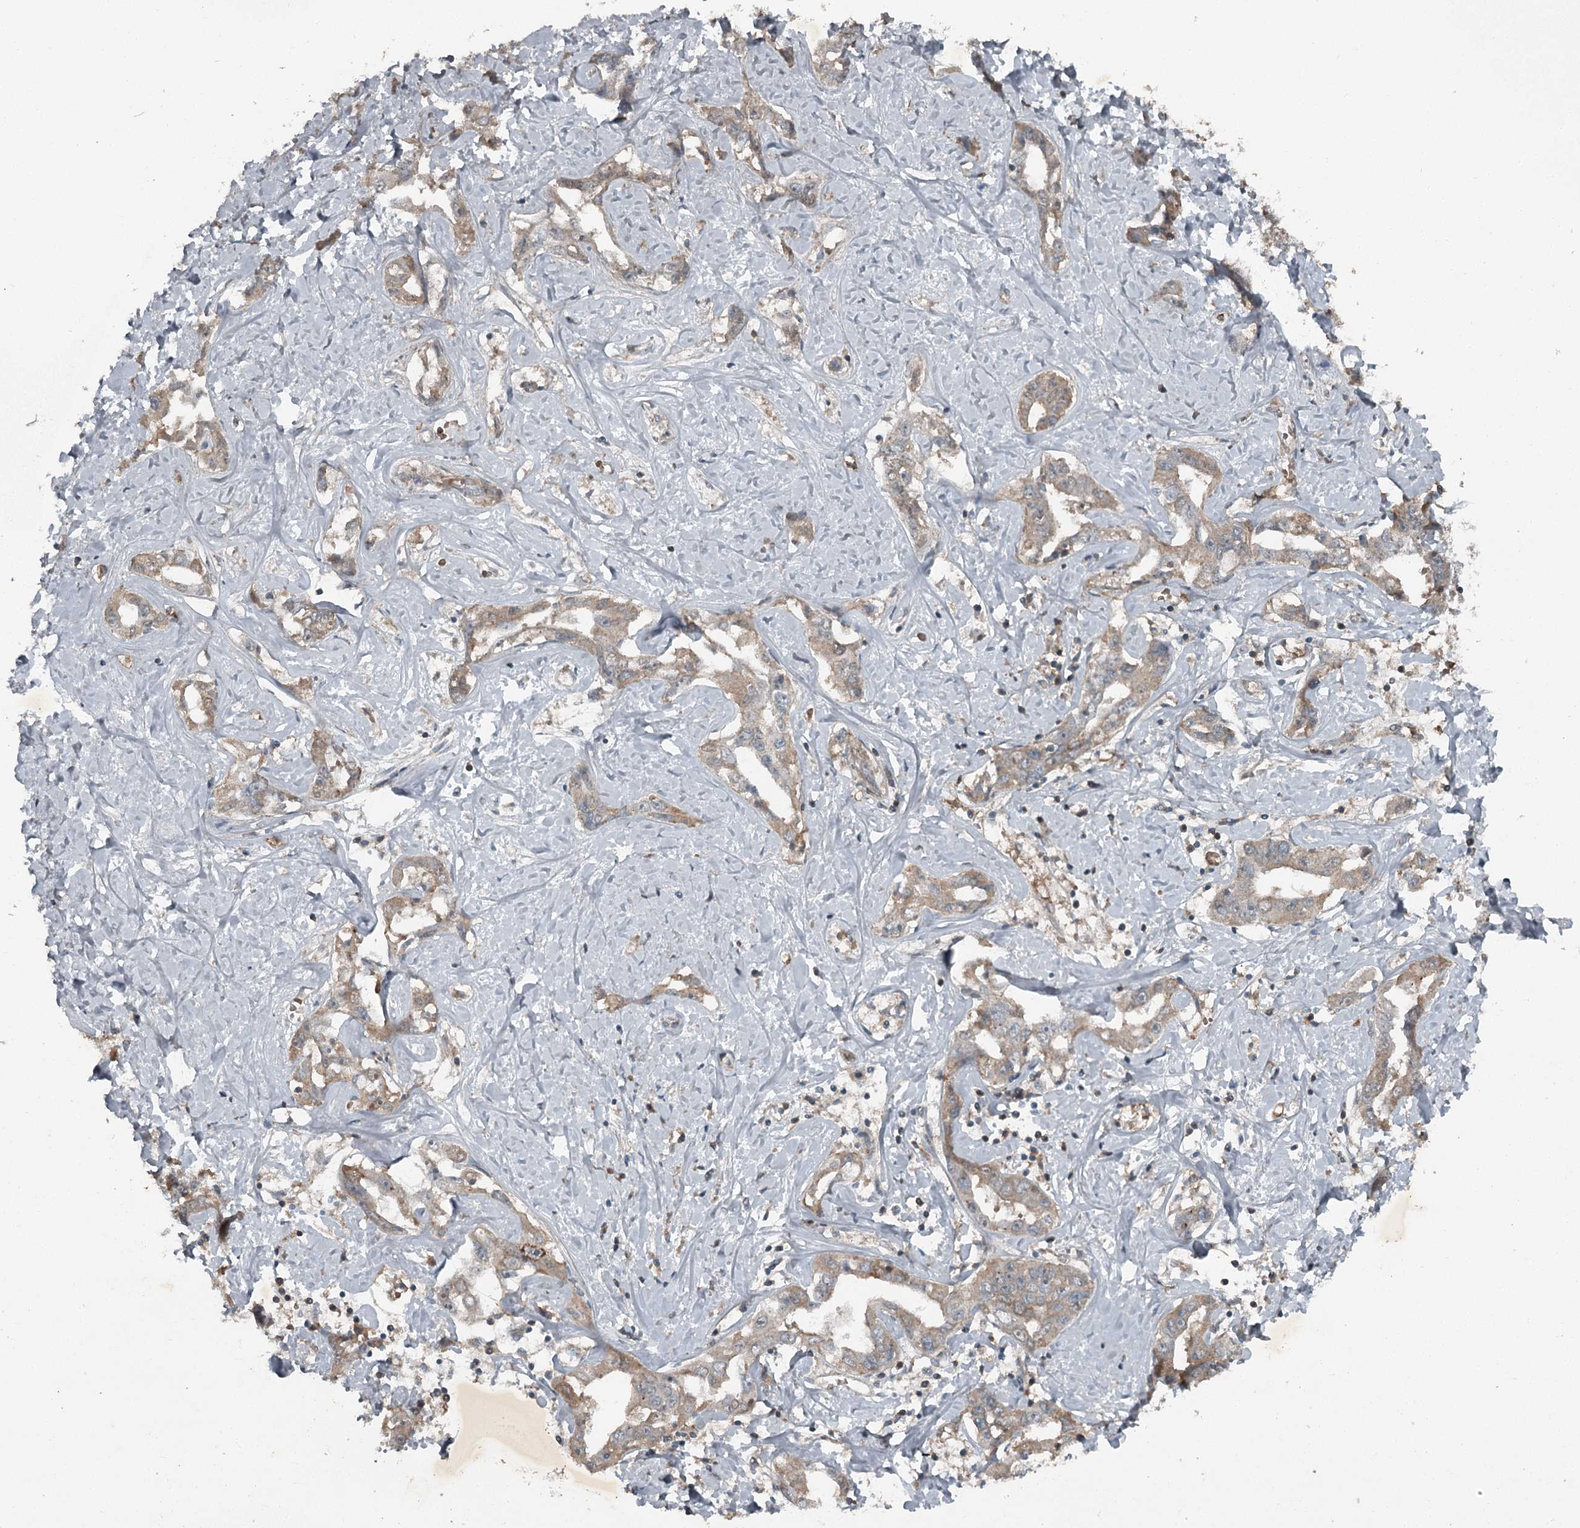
{"staining": {"intensity": "weak", "quantity": "25%-75%", "location": "cytoplasmic/membranous"}, "tissue": "liver cancer", "cell_type": "Tumor cells", "image_type": "cancer", "snomed": [{"axis": "morphology", "description": "Cholangiocarcinoma"}, {"axis": "topography", "description": "Liver"}], "caption": "A high-resolution histopathology image shows immunohistochemistry (IHC) staining of liver cancer, which displays weak cytoplasmic/membranous staining in approximately 25%-75% of tumor cells.", "gene": "SLC39A8", "patient": {"sex": "male", "age": 59}}